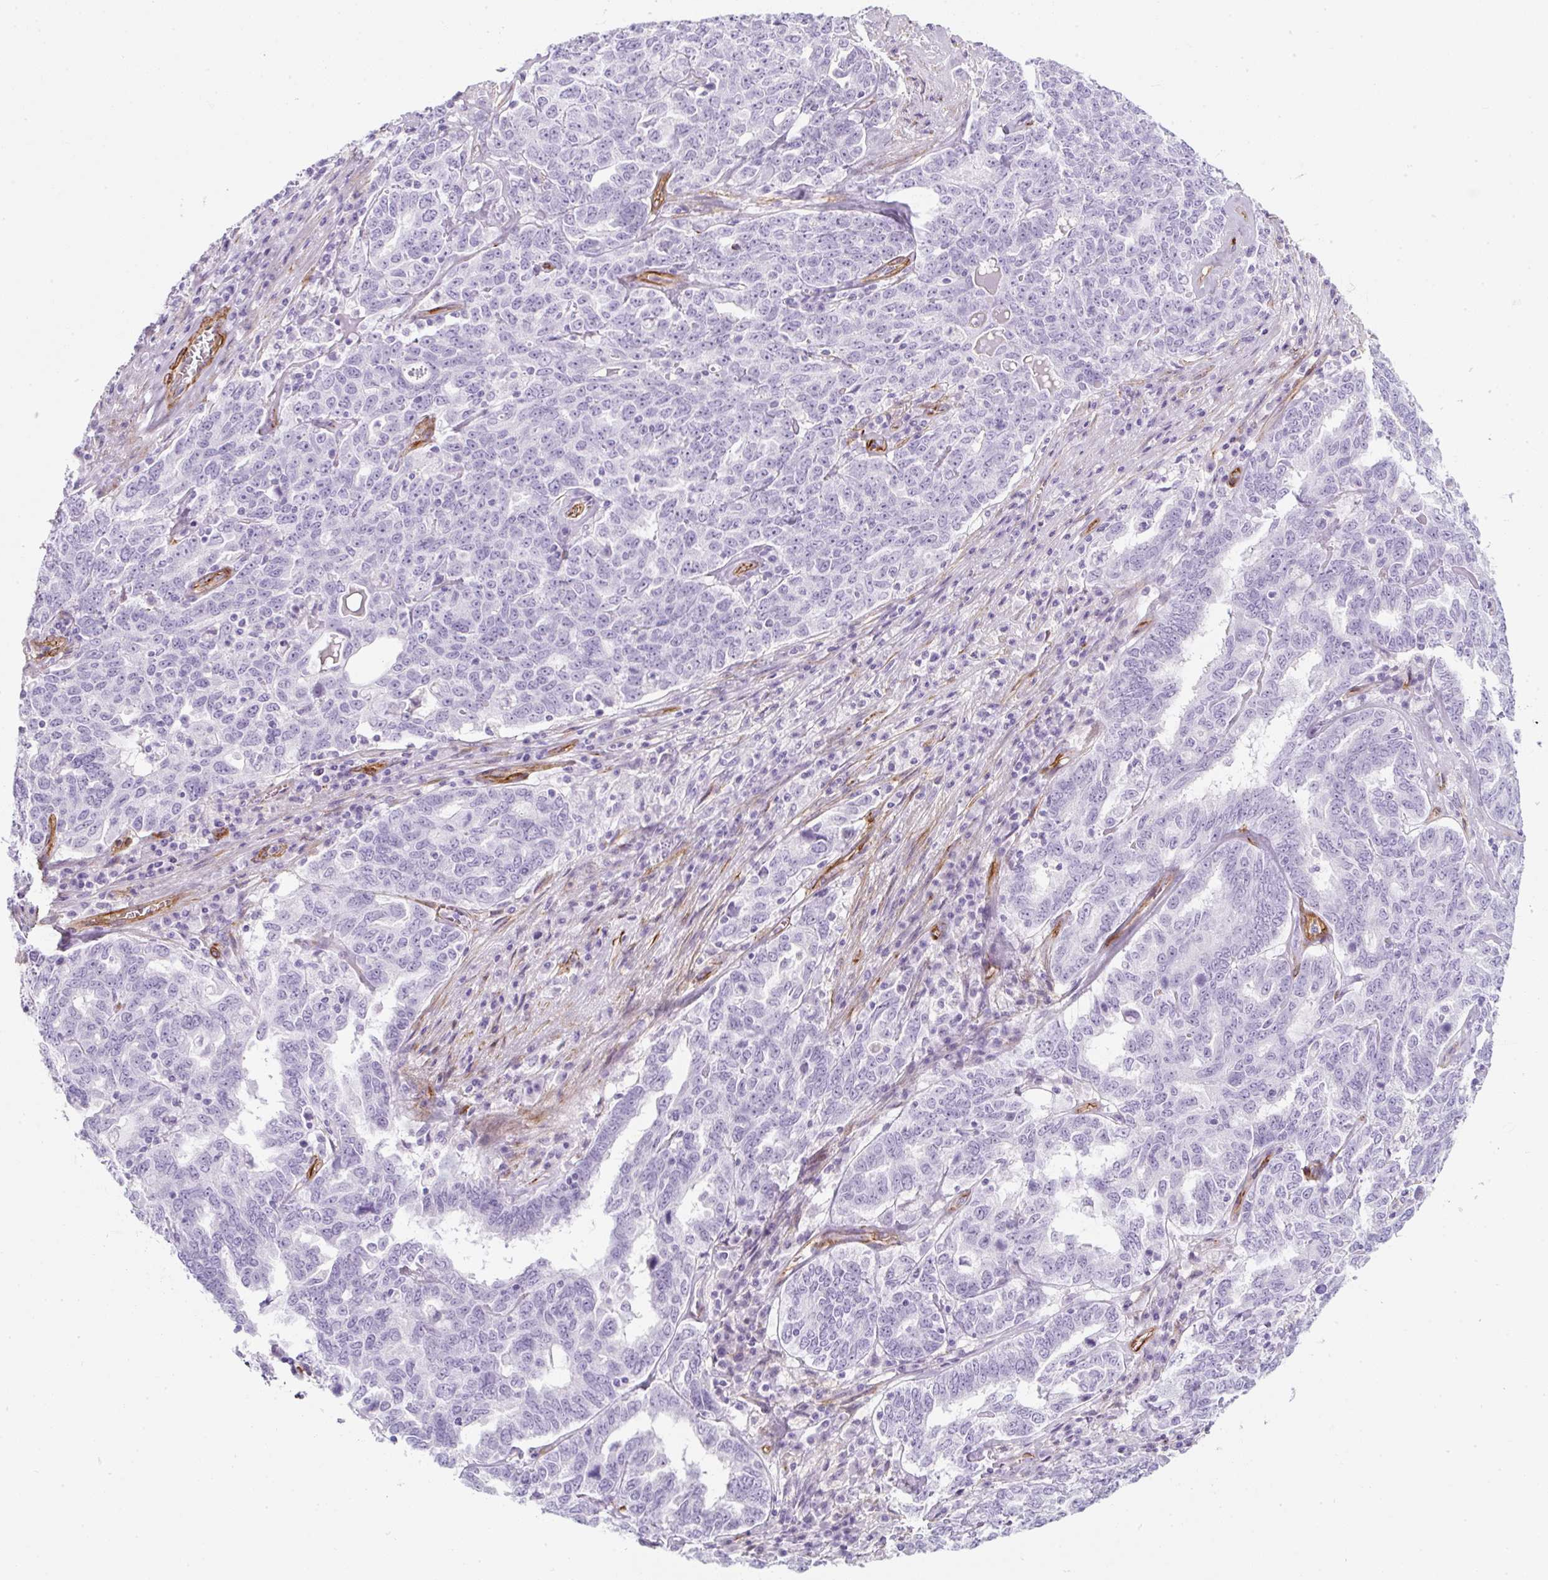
{"staining": {"intensity": "negative", "quantity": "none", "location": "none"}, "tissue": "ovarian cancer", "cell_type": "Tumor cells", "image_type": "cancer", "snomed": [{"axis": "morphology", "description": "Carcinoma, endometroid"}, {"axis": "topography", "description": "Ovary"}], "caption": "Immunohistochemistry of human ovarian endometroid carcinoma demonstrates no staining in tumor cells.", "gene": "CAVIN3", "patient": {"sex": "female", "age": 62}}